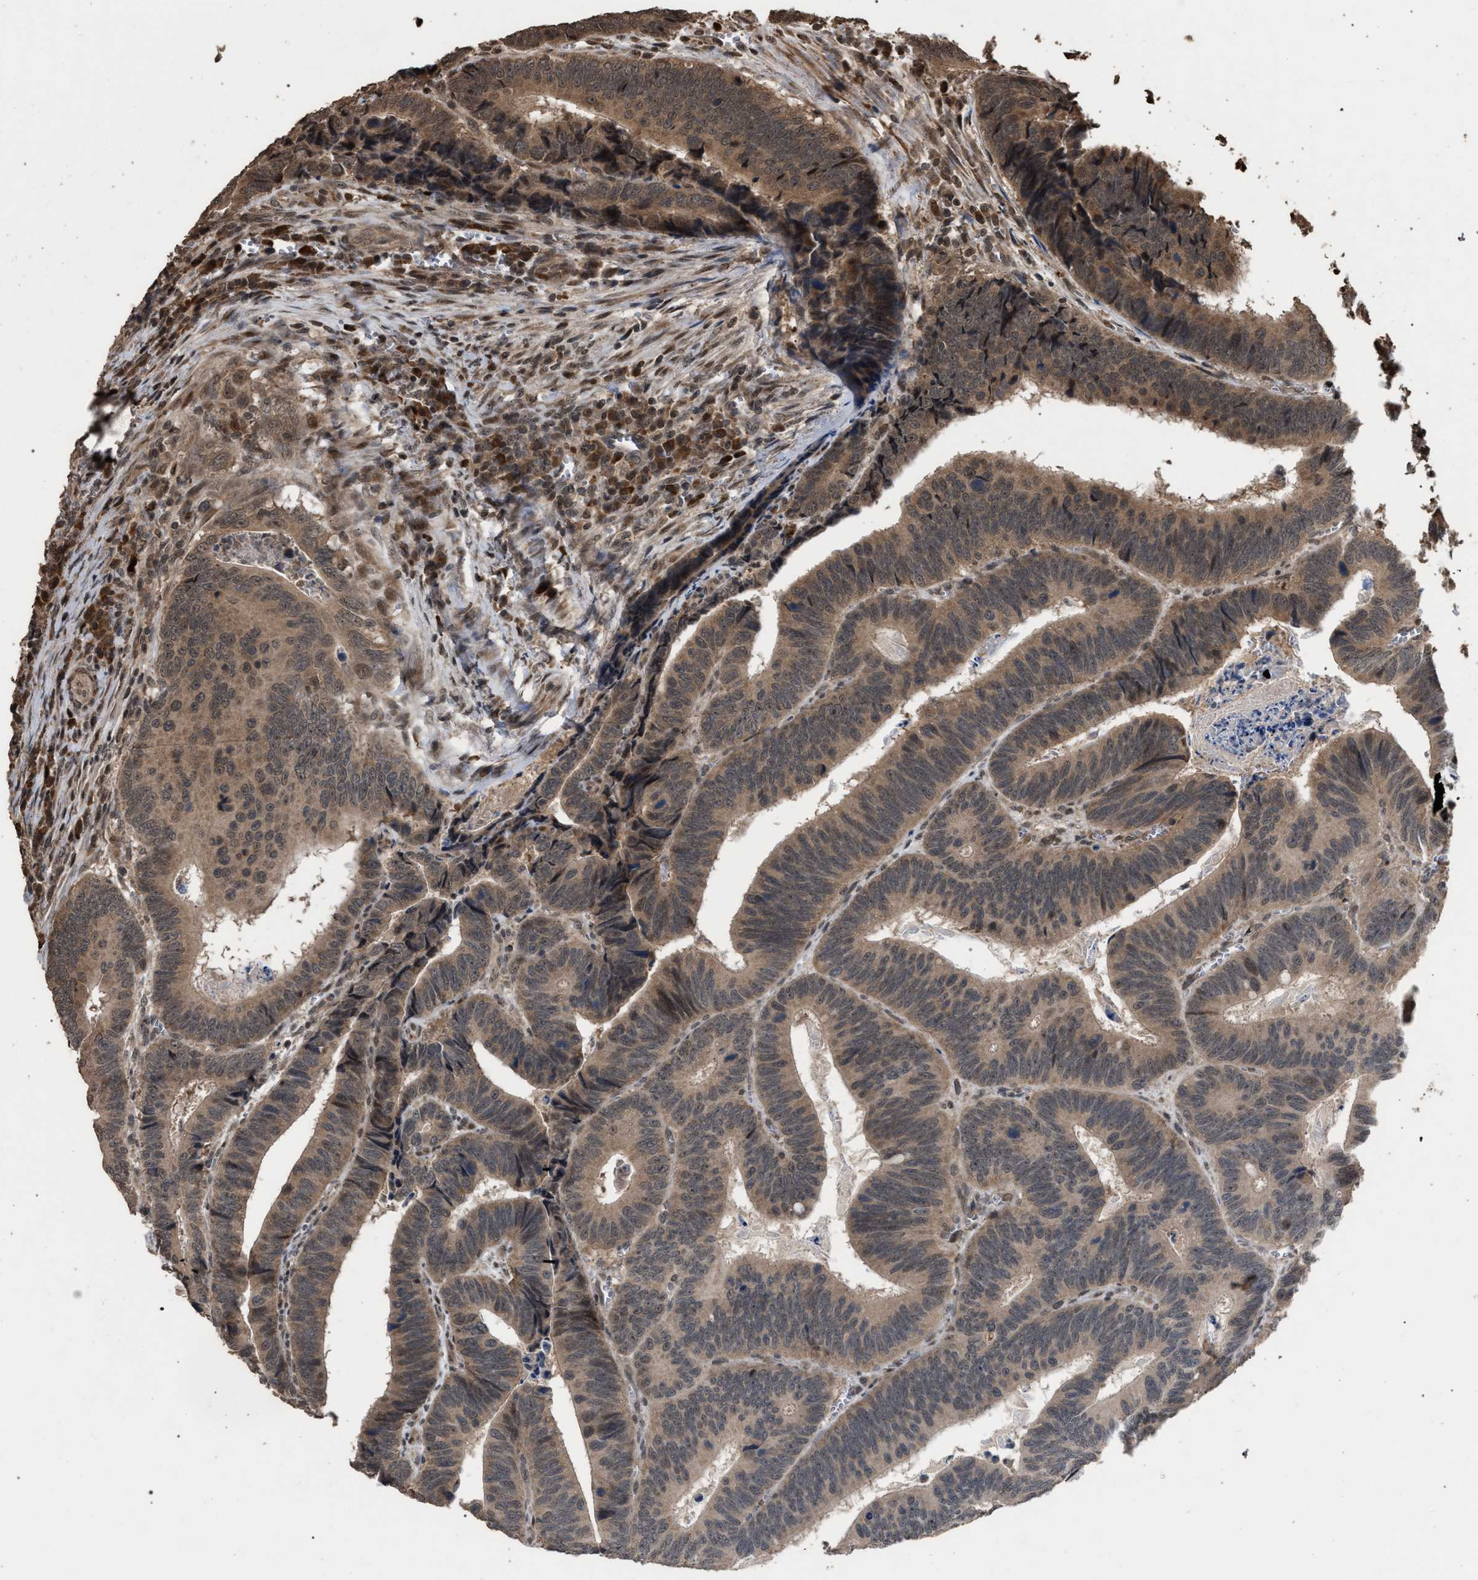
{"staining": {"intensity": "weak", "quantity": ">75%", "location": "cytoplasmic/membranous"}, "tissue": "colorectal cancer", "cell_type": "Tumor cells", "image_type": "cancer", "snomed": [{"axis": "morphology", "description": "Inflammation, NOS"}, {"axis": "morphology", "description": "Adenocarcinoma, NOS"}, {"axis": "topography", "description": "Colon"}], "caption": "IHC photomicrograph of neoplastic tissue: human colorectal cancer stained using immunohistochemistry displays low levels of weak protein expression localized specifically in the cytoplasmic/membranous of tumor cells, appearing as a cytoplasmic/membranous brown color.", "gene": "NAA35", "patient": {"sex": "male", "age": 72}}